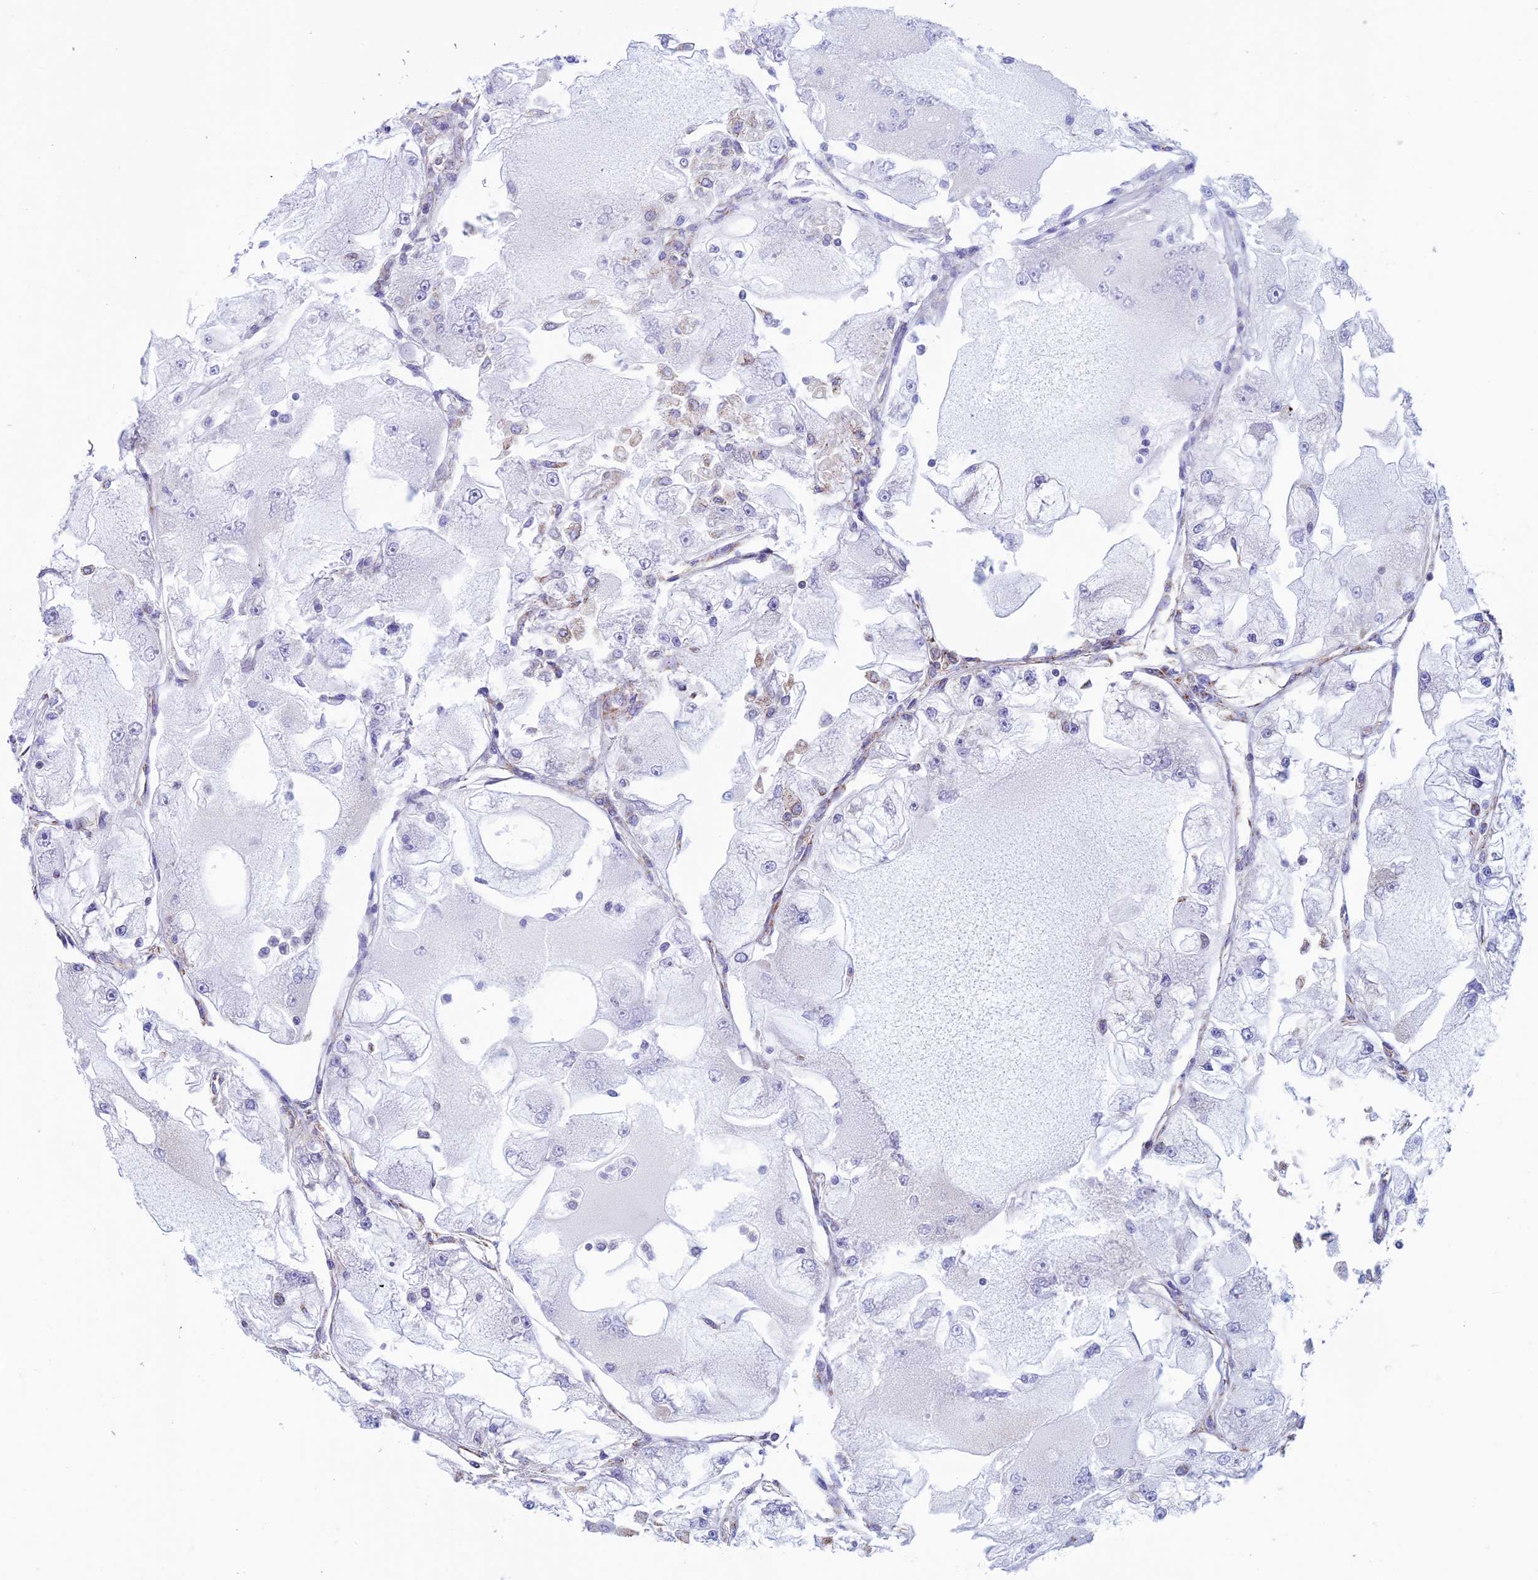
{"staining": {"intensity": "negative", "quantity": "none", "location": "none"}, "tissue": "renal cancer", "cell_type": "Tumor cells", "image_type": "cancer", "snomed": [{"axis": "morphology", "description": "Adenocarcinoma, NOS"}, {"axis": "topography", "description": "Kidney"}], "caption": "The image displays no significant staining in tumor cells of renal adenocarcinoma. Brightfield microscopy of IHC stained with DAB (brown) and hematoxylin (blue), captured at high magnification.", "gene": "NDUFB9", "patient": {"sex": "female", "age": 72}}